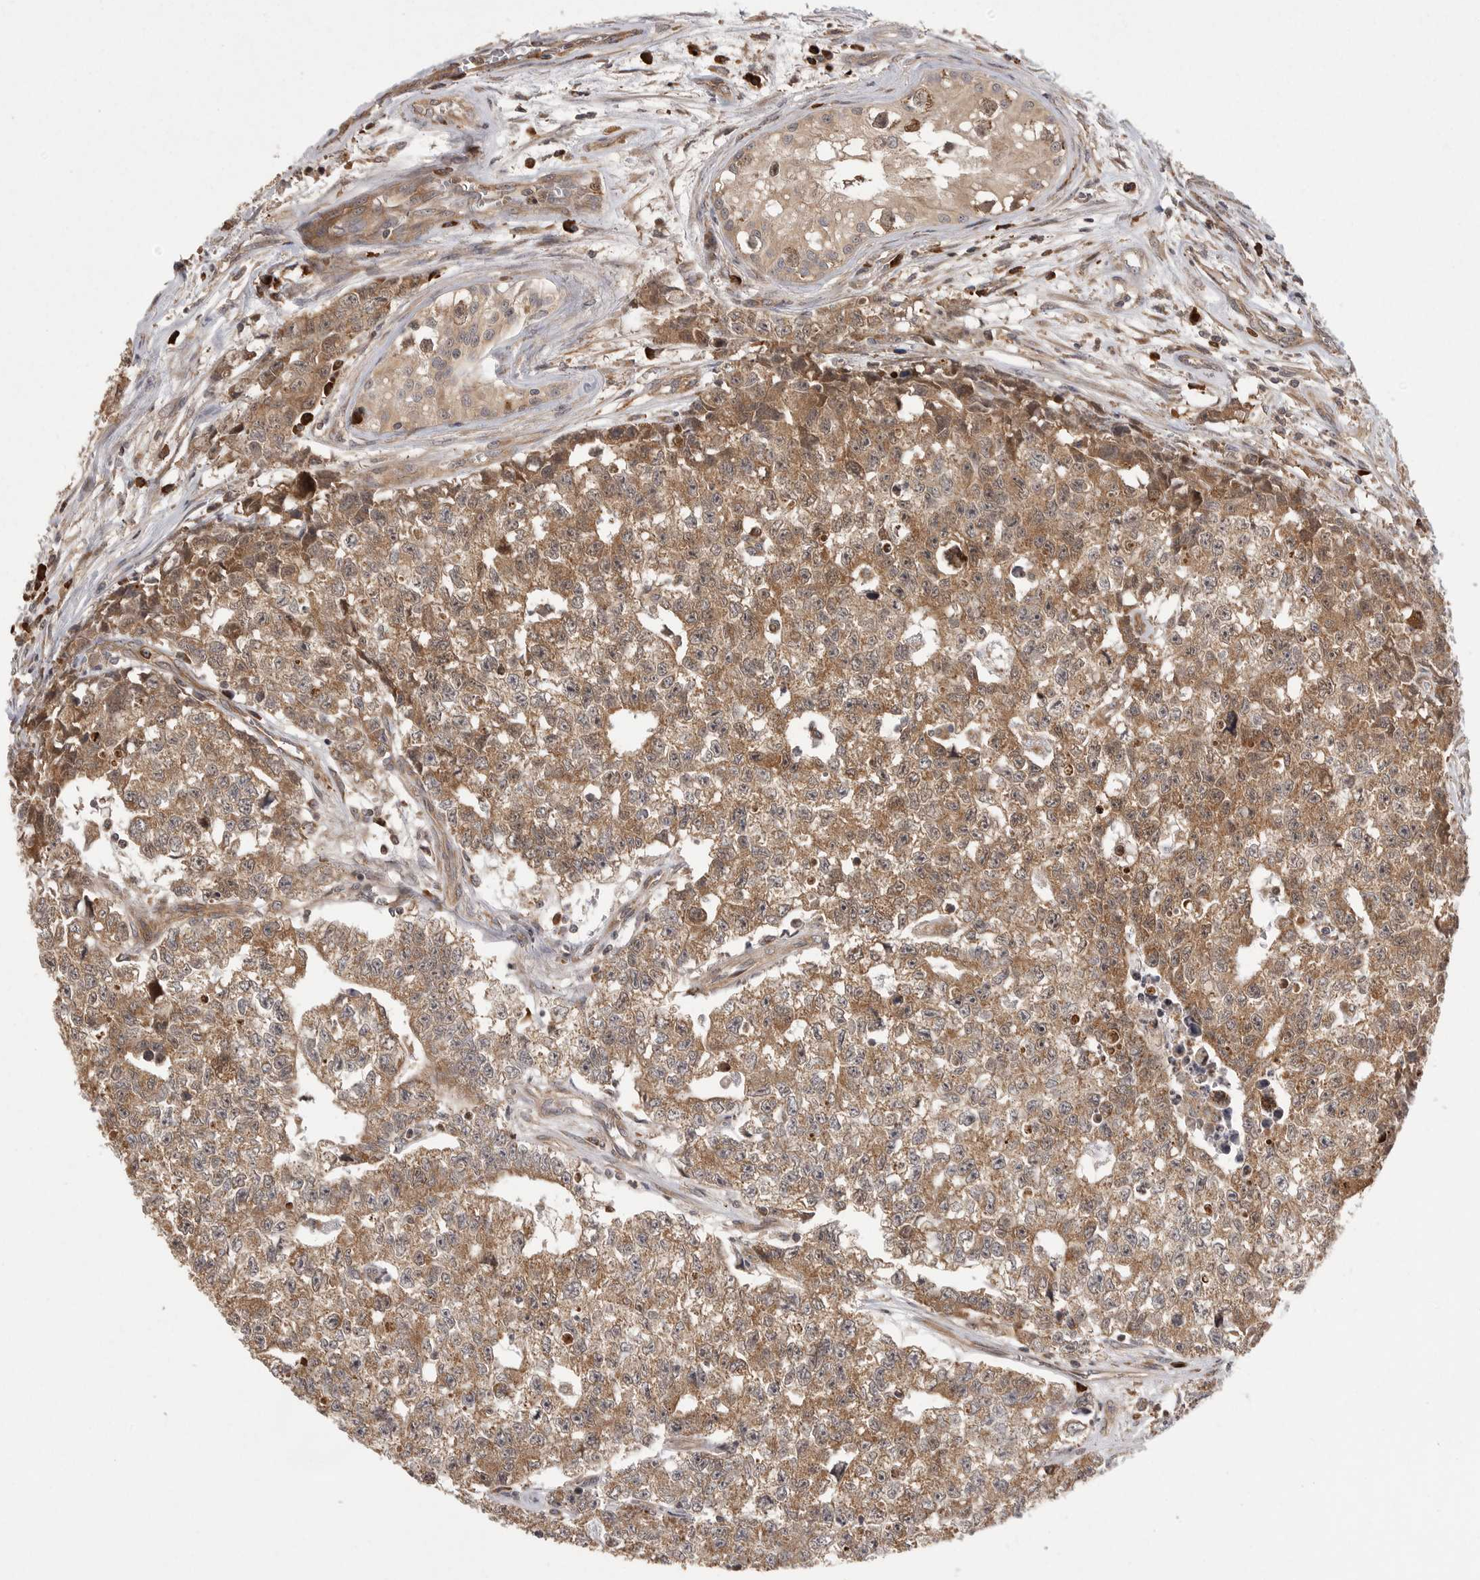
{"staining": {"intensity": "moderate", "quantity": ">75%", "location": "cytoplasmic/membranous"}, "tissue": "testis cancer", "cell_type": "Tumor cells", "image_type": "cancer", "snomed": [{"axis": "morphology", "description": "Carcinoma, Embryonal, NOS"}, {"axis": "topography", "description": "Testis"}], "caption": "Tumor cells reveal medium levels of moderate cytoplasmic/membranous positivity in about >75% of cells in testis cancer. The staining is performed using DAB brown chromogen to label protein expression. The nuclei are counter-stained blue using hematoxylin.", "gene": "OXR1", "patient": {"sex": "male", "age": 28}}